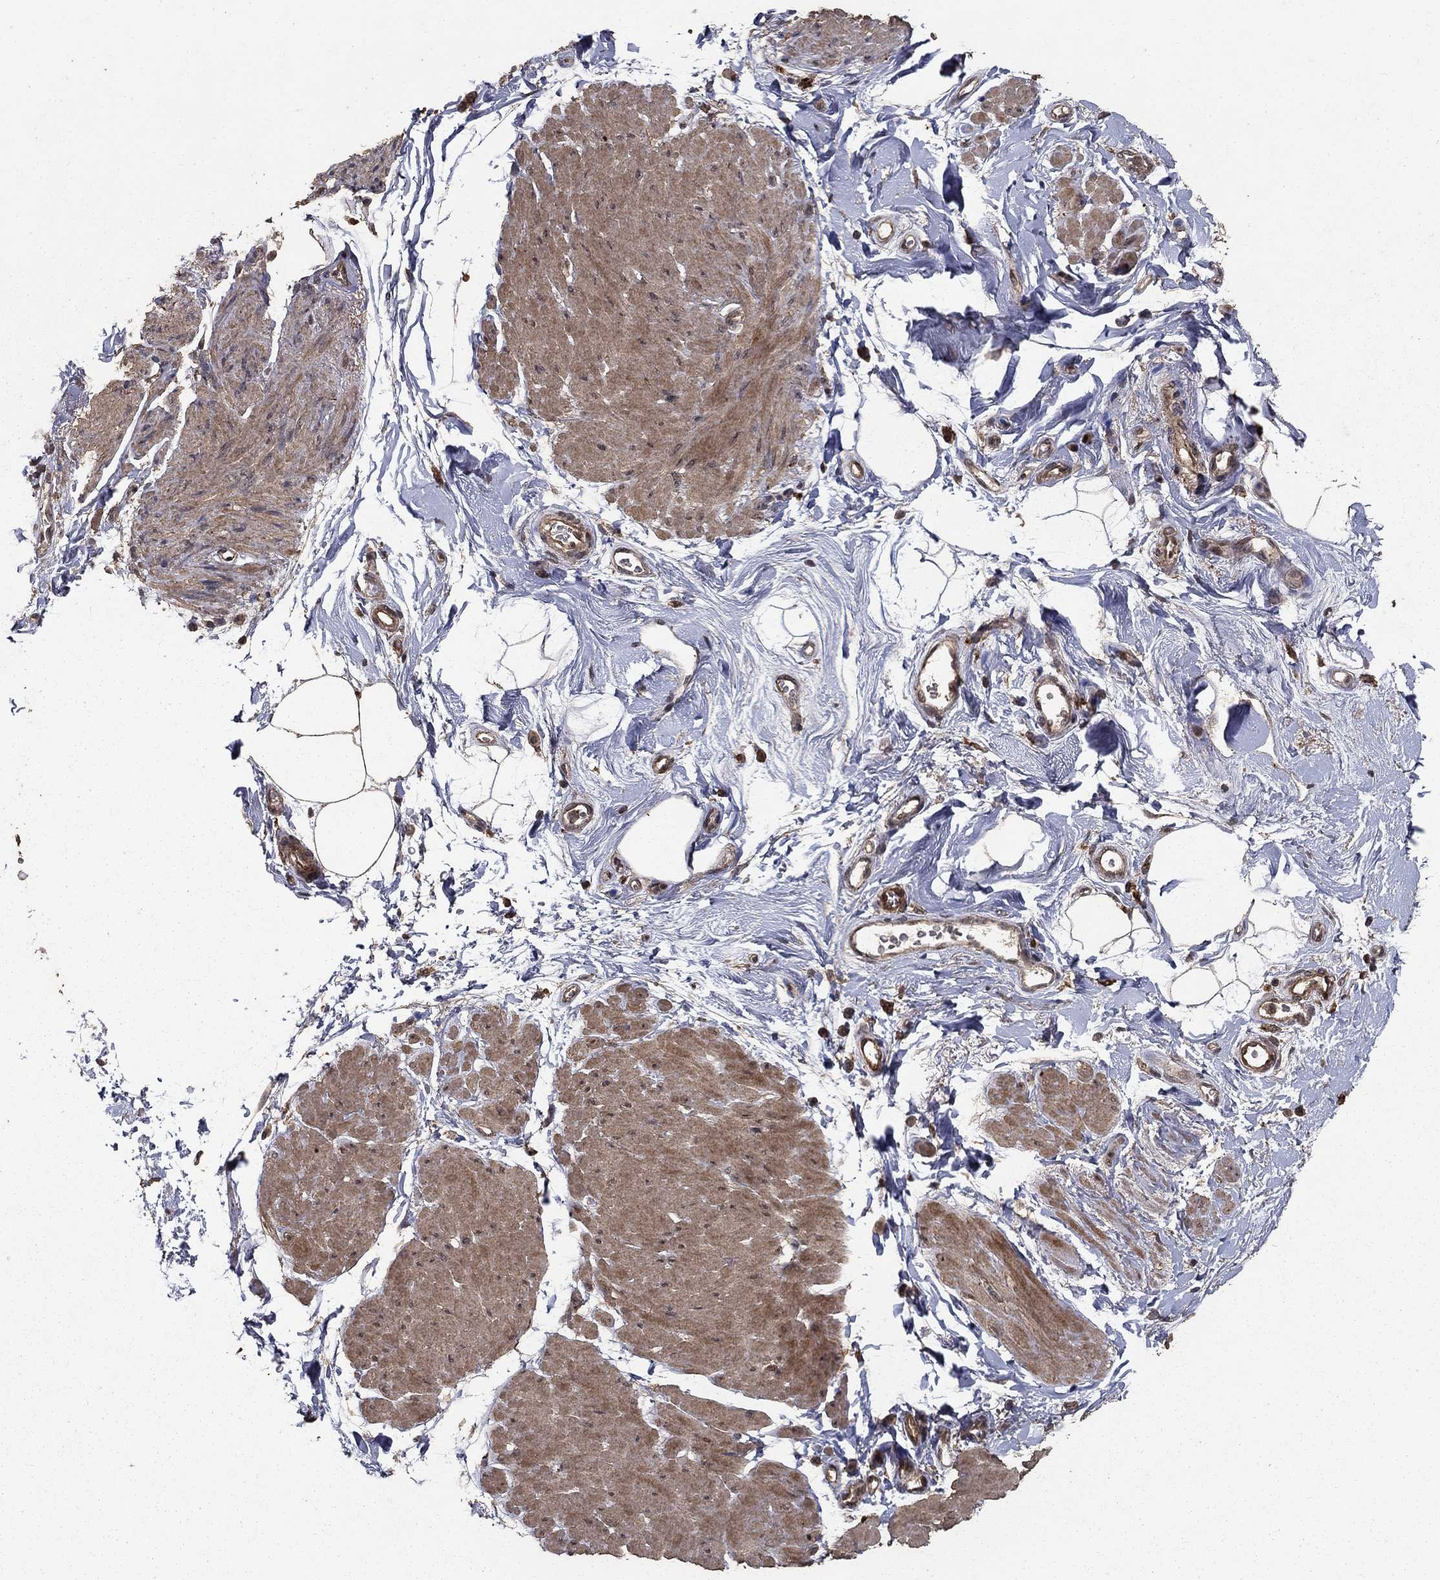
{"staining": {"intensity": "moderate", "quantity": ">75%", "location": "cytoplasmic/membranous"}, "tissue": "smooth muscle", "cell_type": "Smooth muscle cells", "image_type": "normal", "snomed": [{"axis": "morphology", "description": "Normal tissue, NOS"}, {"axis": "topography", "description": "Adipose tissue"}, {"axis": "topography", "description": "Smooth muscle"}, {"axis": "topography", "description": "Peripheral nerve tissue"}], "caption": "Brown immunohistochemical staining in unremarkable human smooth muscle exhibits moderate cytoplasmic/membranous positivity in about >75% of smooth muscle cells.", "gene": "PRDM1", "patient": {"sex": "male", "age": 83}}